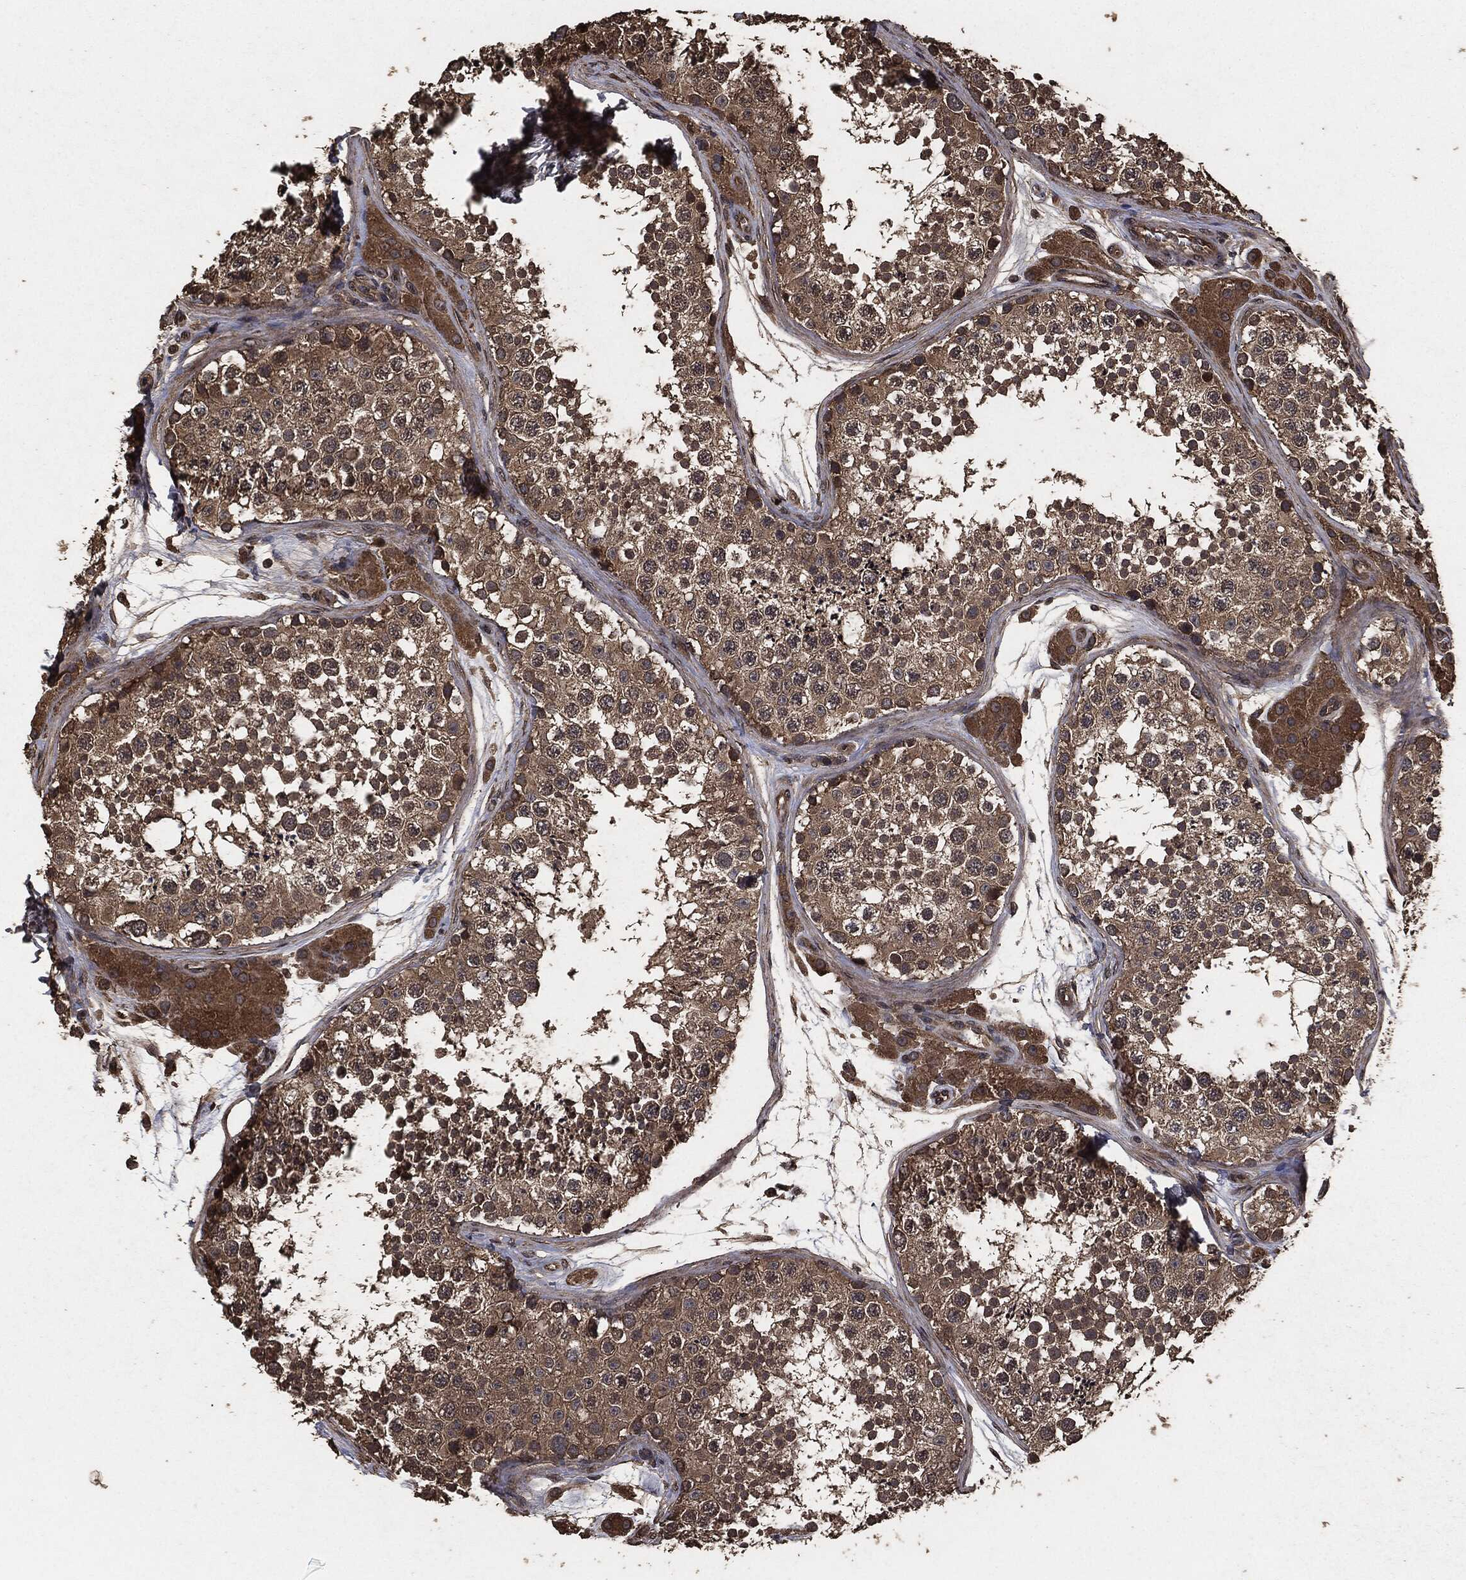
{"staining": {"intensity": "moderate", "quantity": ">75%", "location": "cytoplasmic/membranous"}, "tissue": "testis", "cell_type": "Cells in seminiferous ducts", "image_type": "normal", "snomed": [{"axis": "morphology", "description": "Normal tissue, NOS"}, {"axis": "topography", "description": "Testis"}], "caption": "The histopathology image displays a brown stain indicating the presence of a protein in the cytoplasmic/membranous of cells in seminiferous ducts in testis.", "gene": "AKT1S1", "patient": {"sex": "male", "age": 41}}